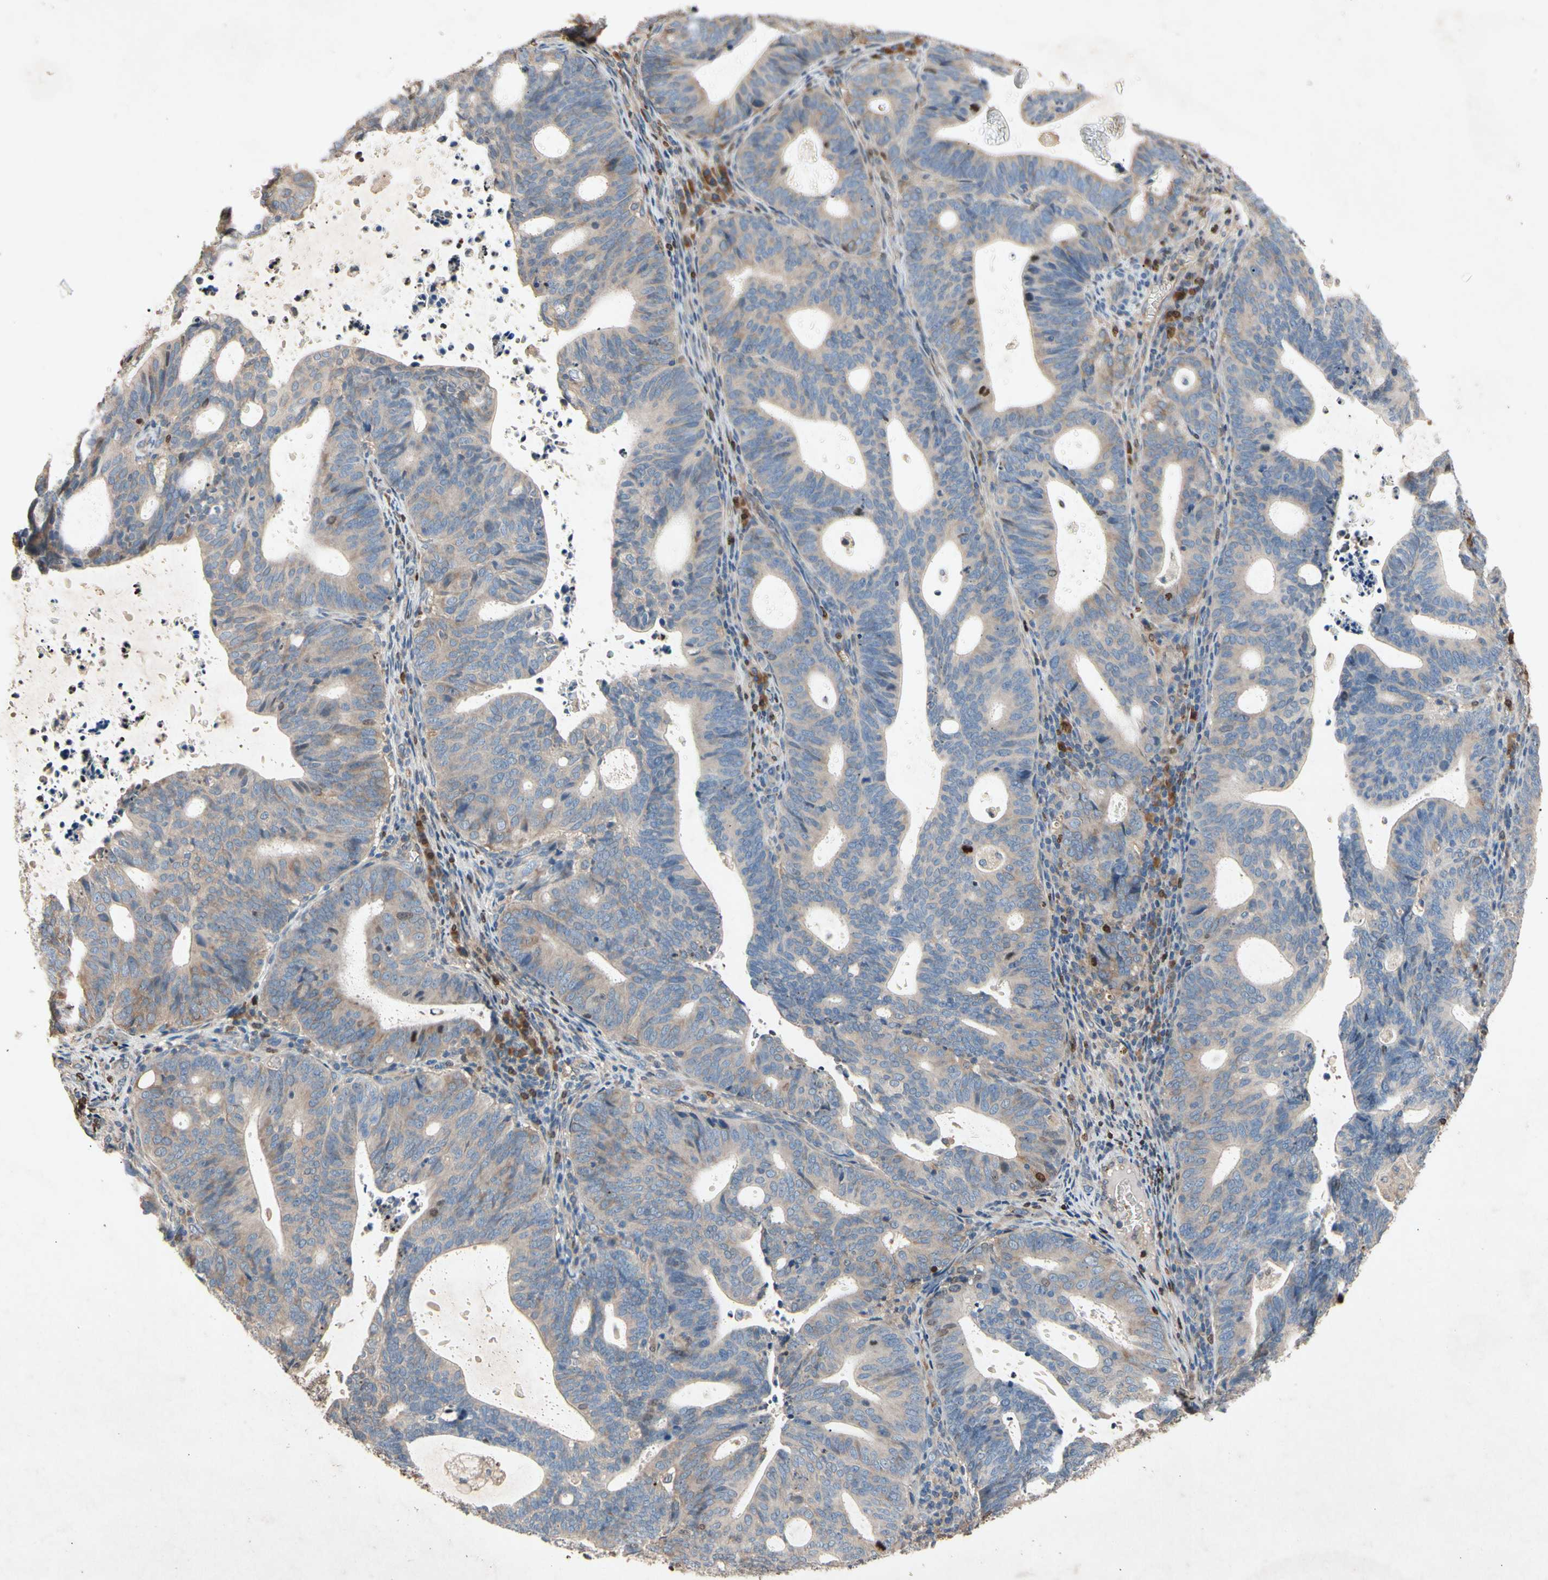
{"staining": {"intensity": "moderate", "quantity": ">75%", "location": "cytoplasmic/membranous"}, "tissue": "endometrial cancer", "cell_type": "Tumor cells", "image_type": "cancer", "snomed": [{"axis": "morphology", "description": "Adenocarcinoma, NOS"}, {"axis": "topography", "description": "Uterus"}], "caption": "High-magnification brightfield microscopy of endometrial cancer (adenocarcinoma) stained with DAB (3,3'-diaminobenzidine) (brown) and counterstained with hematoxylin (blue). tumor cells exhibit moderate cytoplasmic/membranous expression is identified in approximately>75% of cells.", "gene": "PRDX4", "patient": {"sex": "female", "age": 83}}